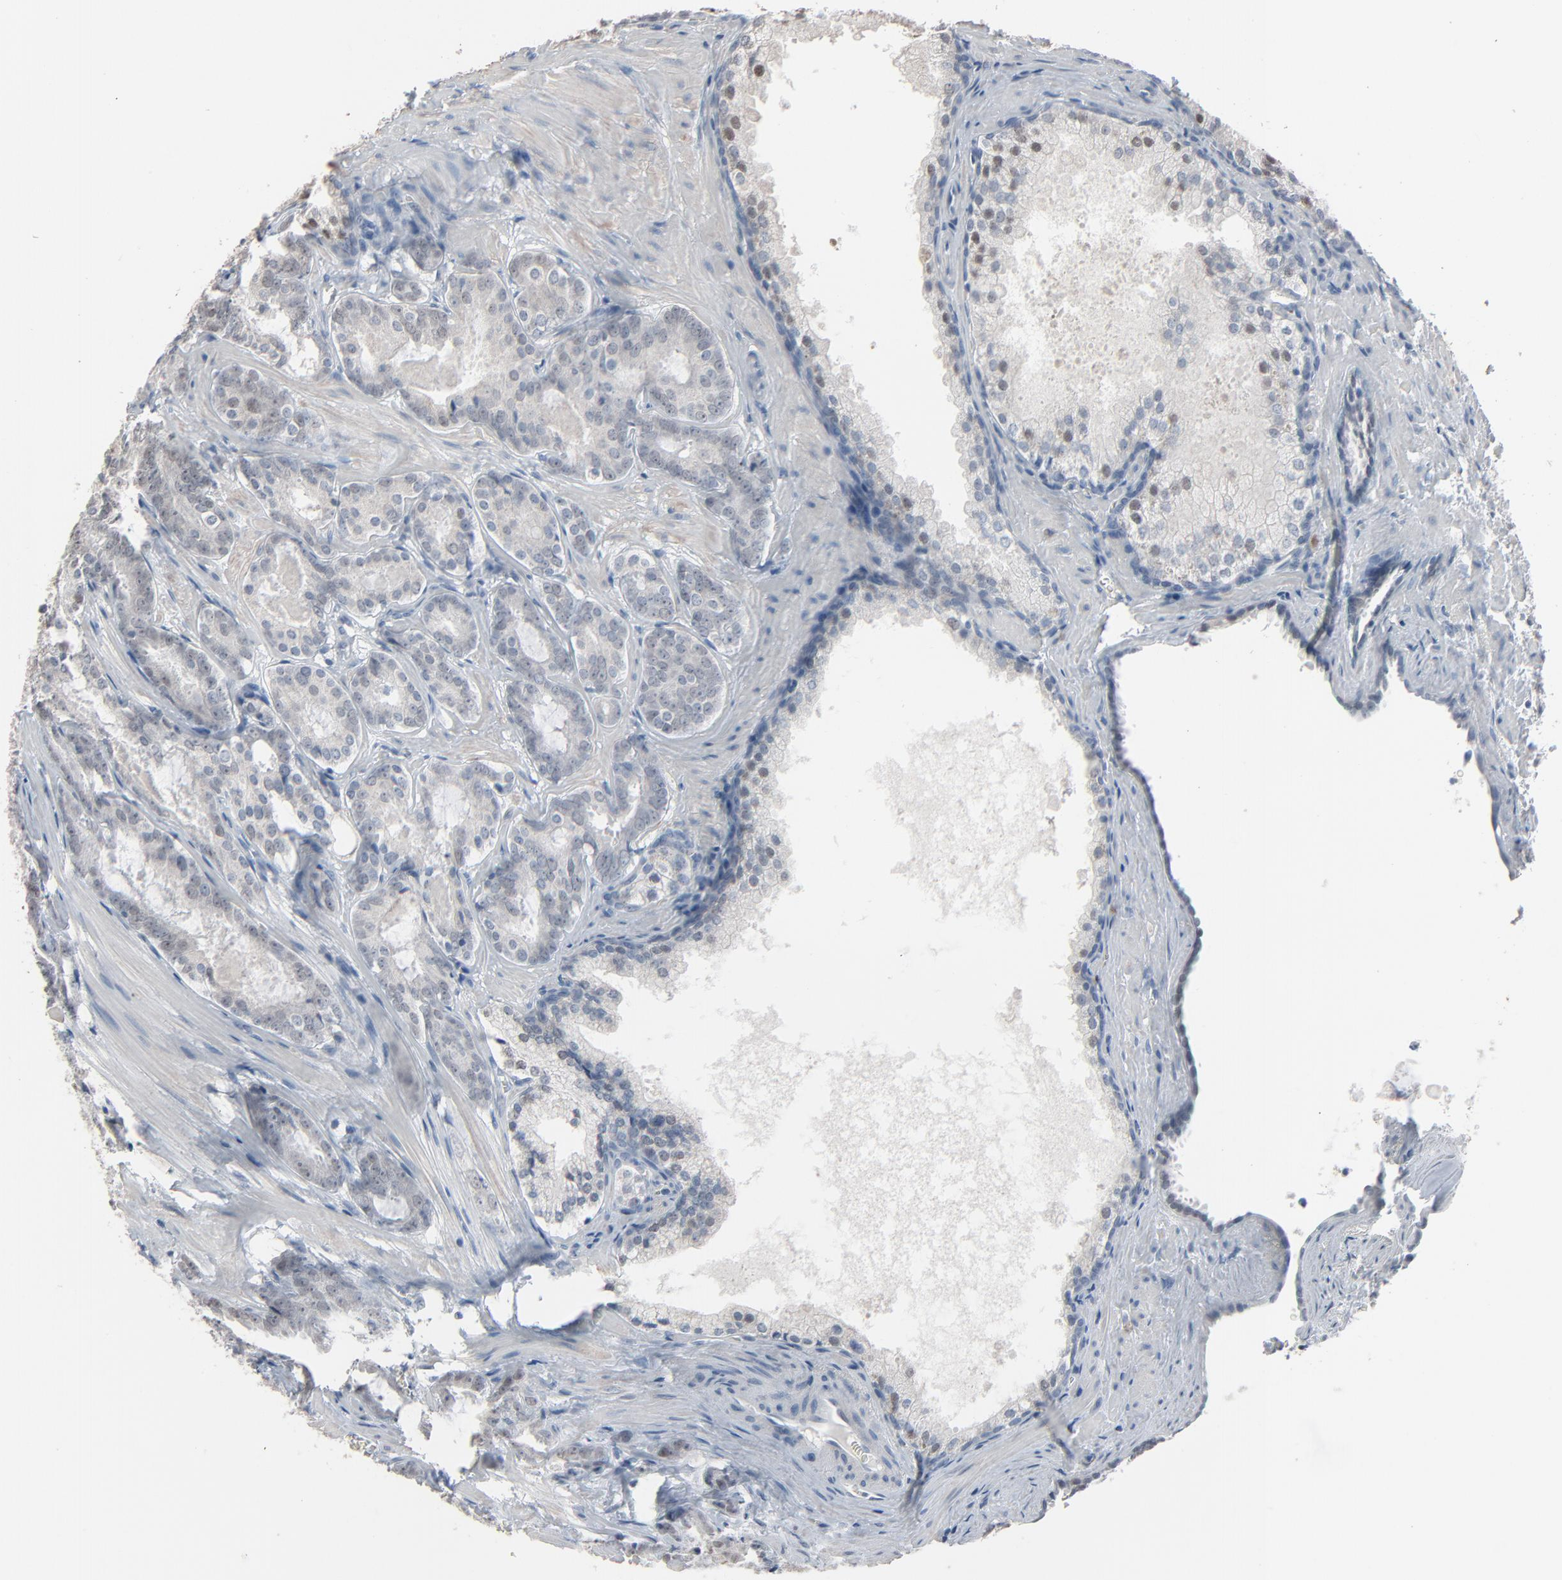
{"staining": {"intensity": "weak", "quantity": "25%-75%", "location": "nuclear"}, "tissue": "prostate cancer", "cell_type": "Tumor cells", "image_type": "cancer", "snomed": [{"axis": "morphology", "description": "Adenocarcinoma, Medium grade"}, {"axis": "topography", "description": "Prostate"}], "caption": "Brown immunohistochemical staining in medium-grade adenocarcinoma (prostate) exhibits weak nuclear expression in about 25%-75% of tumor cells. (DAB IHC with brightfield microscopy, high magnification).", "gene": "SAGE1", "patient": {"sex": "male", "age": 64}}